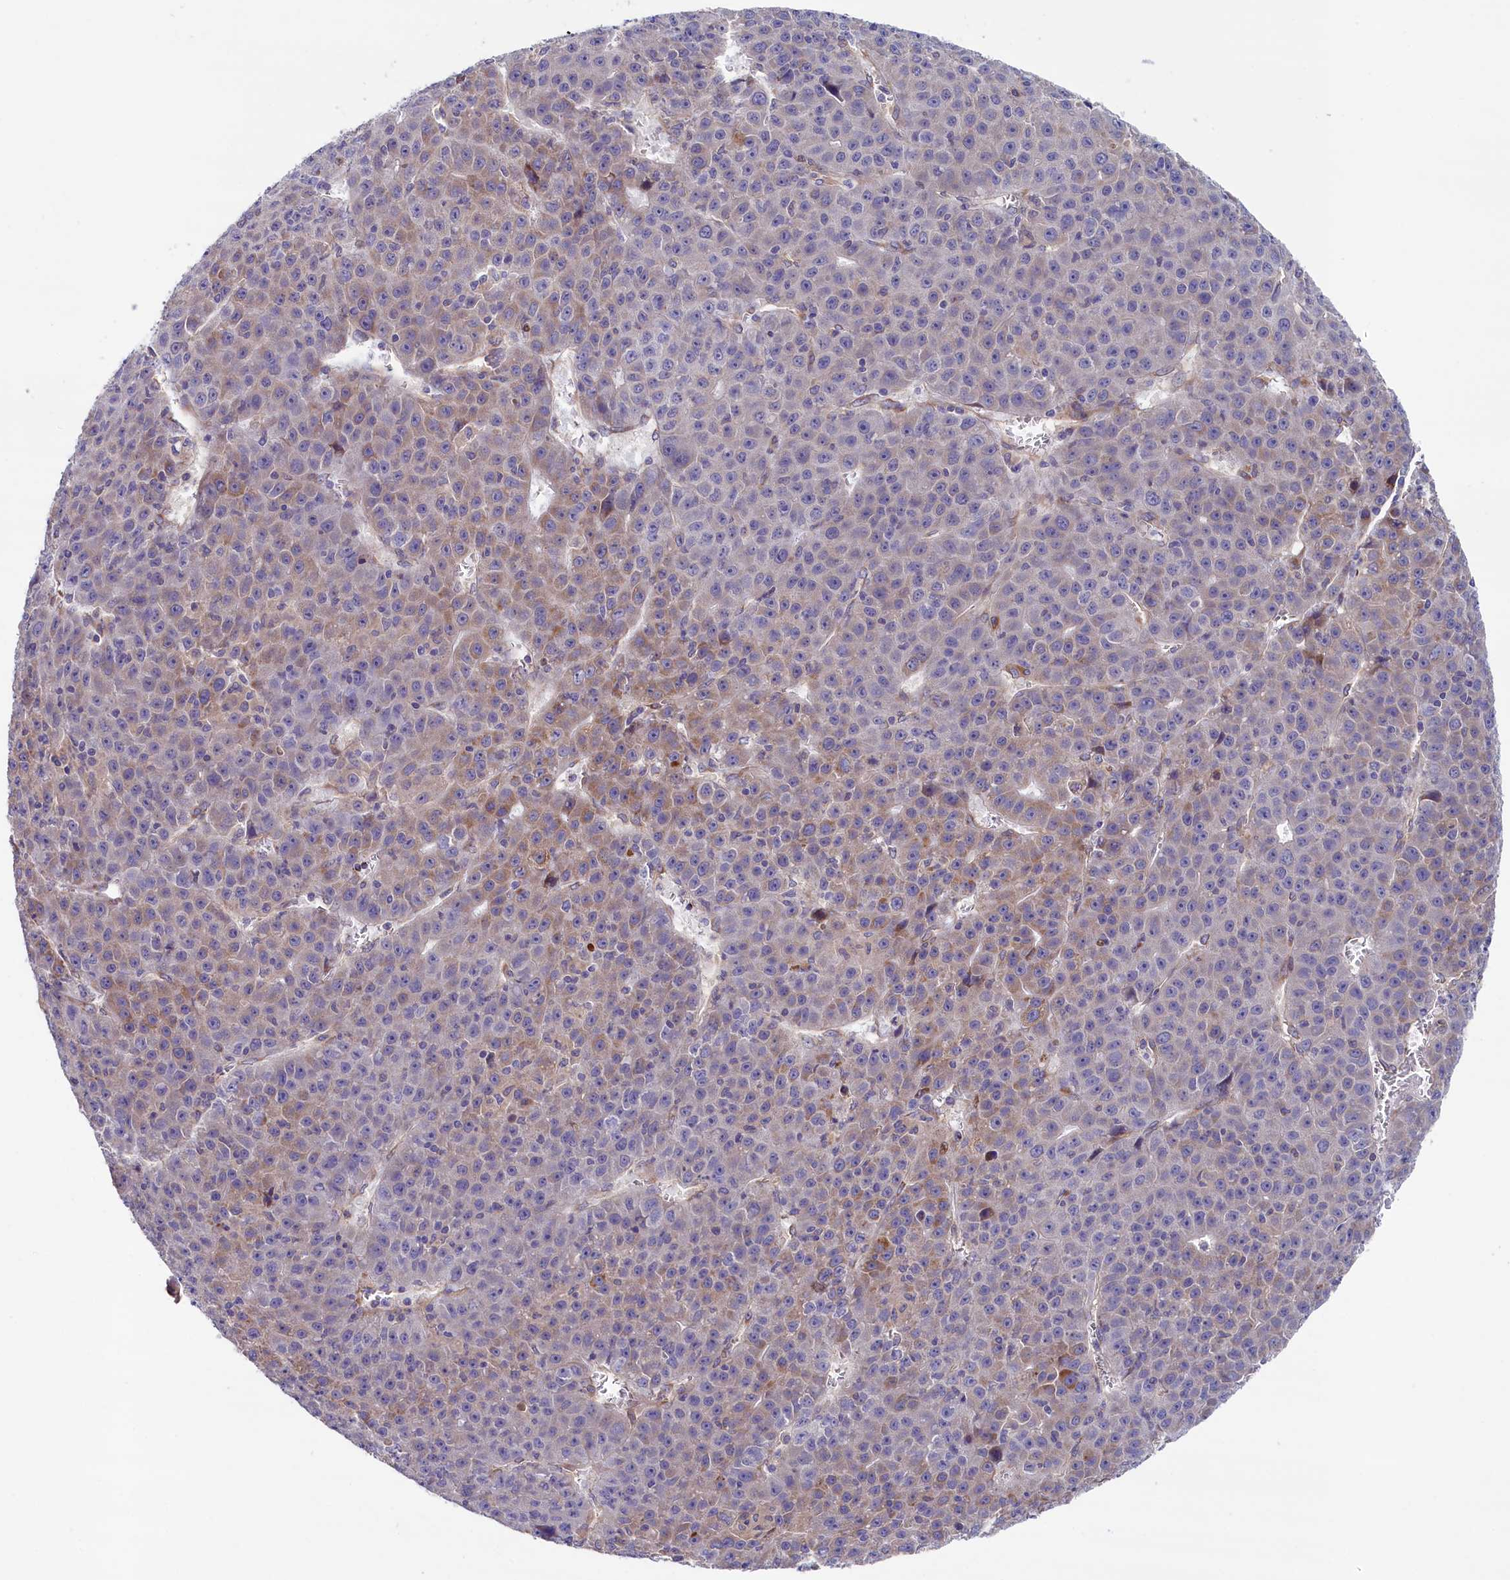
{"staining": {"intensity": "weak", "quantity": "<25%", "location": "cytoplasmic/membranous"}, "tissue": "liver cancer", "cell_type": "Tumor cells", "image_type": "cancer", "snomed": [{"axis": "morphology", "description": "Carcinoma, Hepatocellular, NOS"}, {"axis": "topography", "description": "Liver"}], "caption": "Histopathology image shows no protein staining in tumor cells of liver cancer tissue. Nuclei are stained in blue.", "gene": "GPR108", "patient": {"sex": "female", "age": 53}}